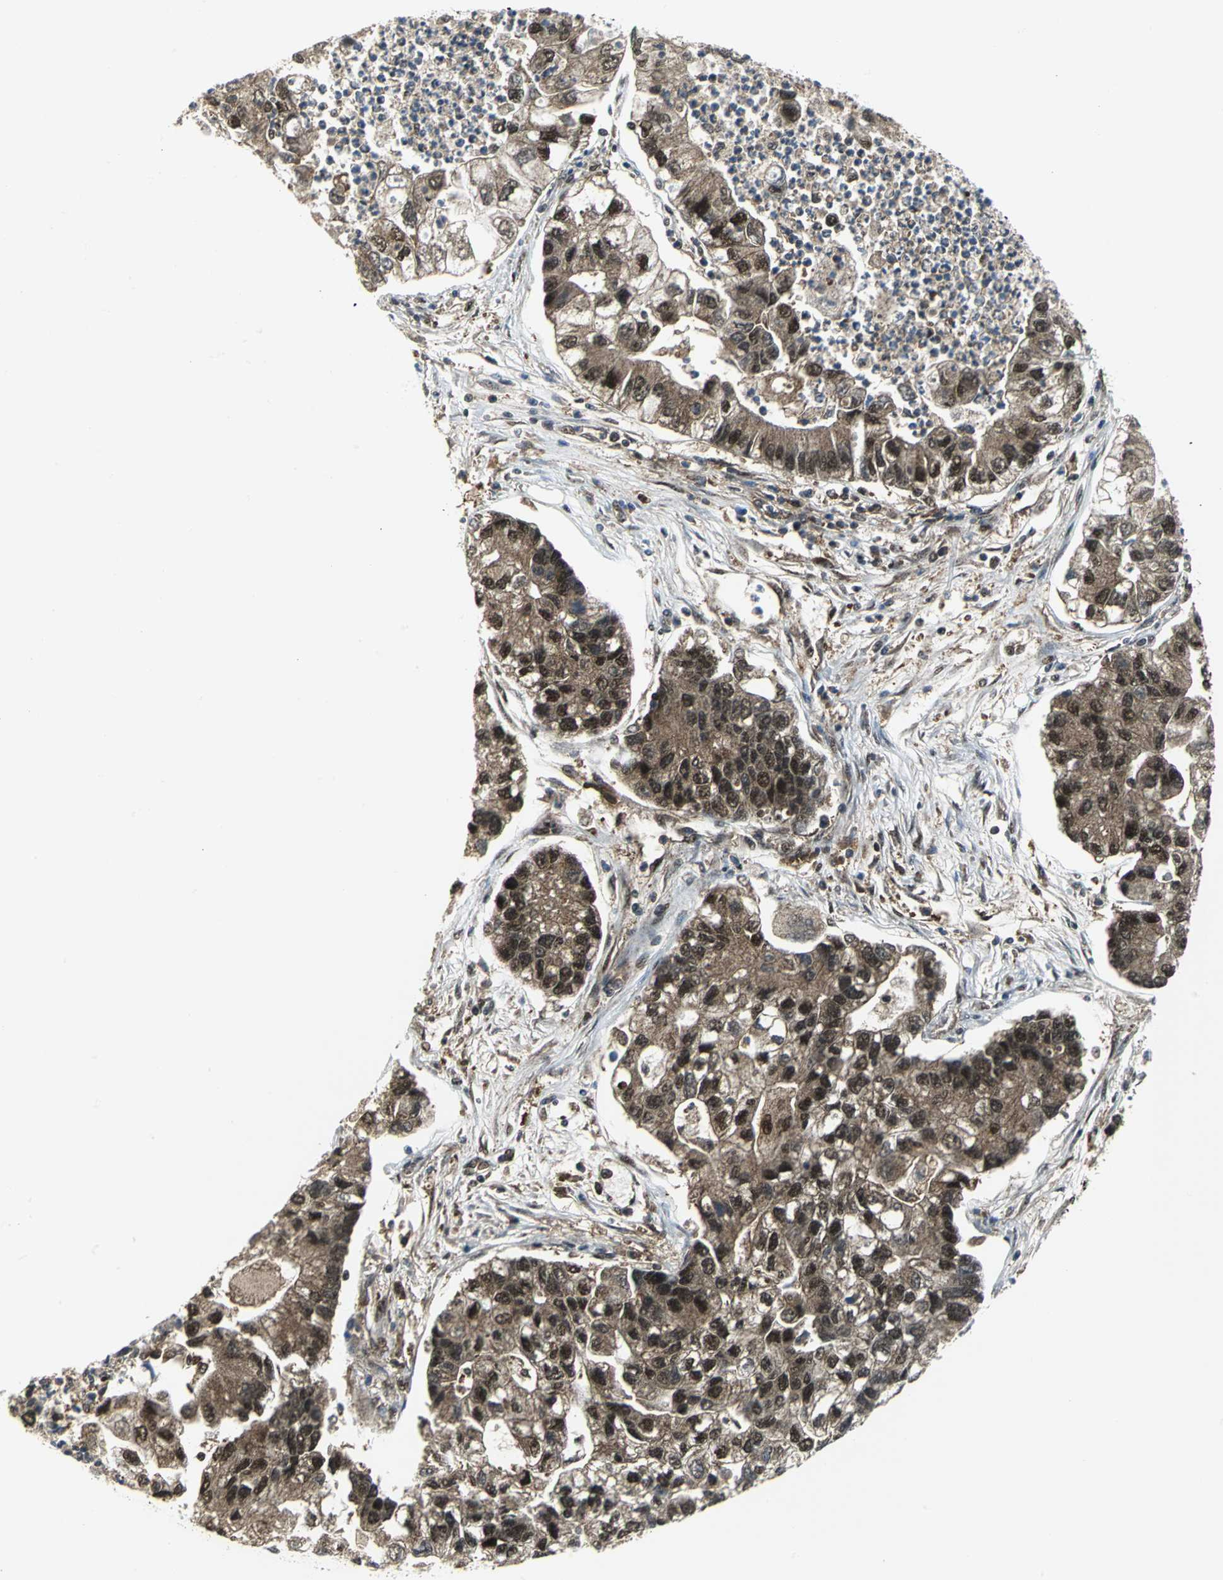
{"staining": {"intensity": "strong", "quantity": "25%-75%", "location": "nuclear"}, "tissue": "lung cancer", "cell_type": "Tumor cells", "image_type": "cancer", "snomed": [{"axis": "morphology", "description": "Adenocarcinoma, NOS"}, {"axis": "topography", "description": "Lung"}], "caption": "Lung cancer stained for a protein (brown) displays strong nuclear positive expression in approximately 25%-75% of tumor cells.", "gene": "PSMA4", "patient": {"sex": "female", "age": 51}}